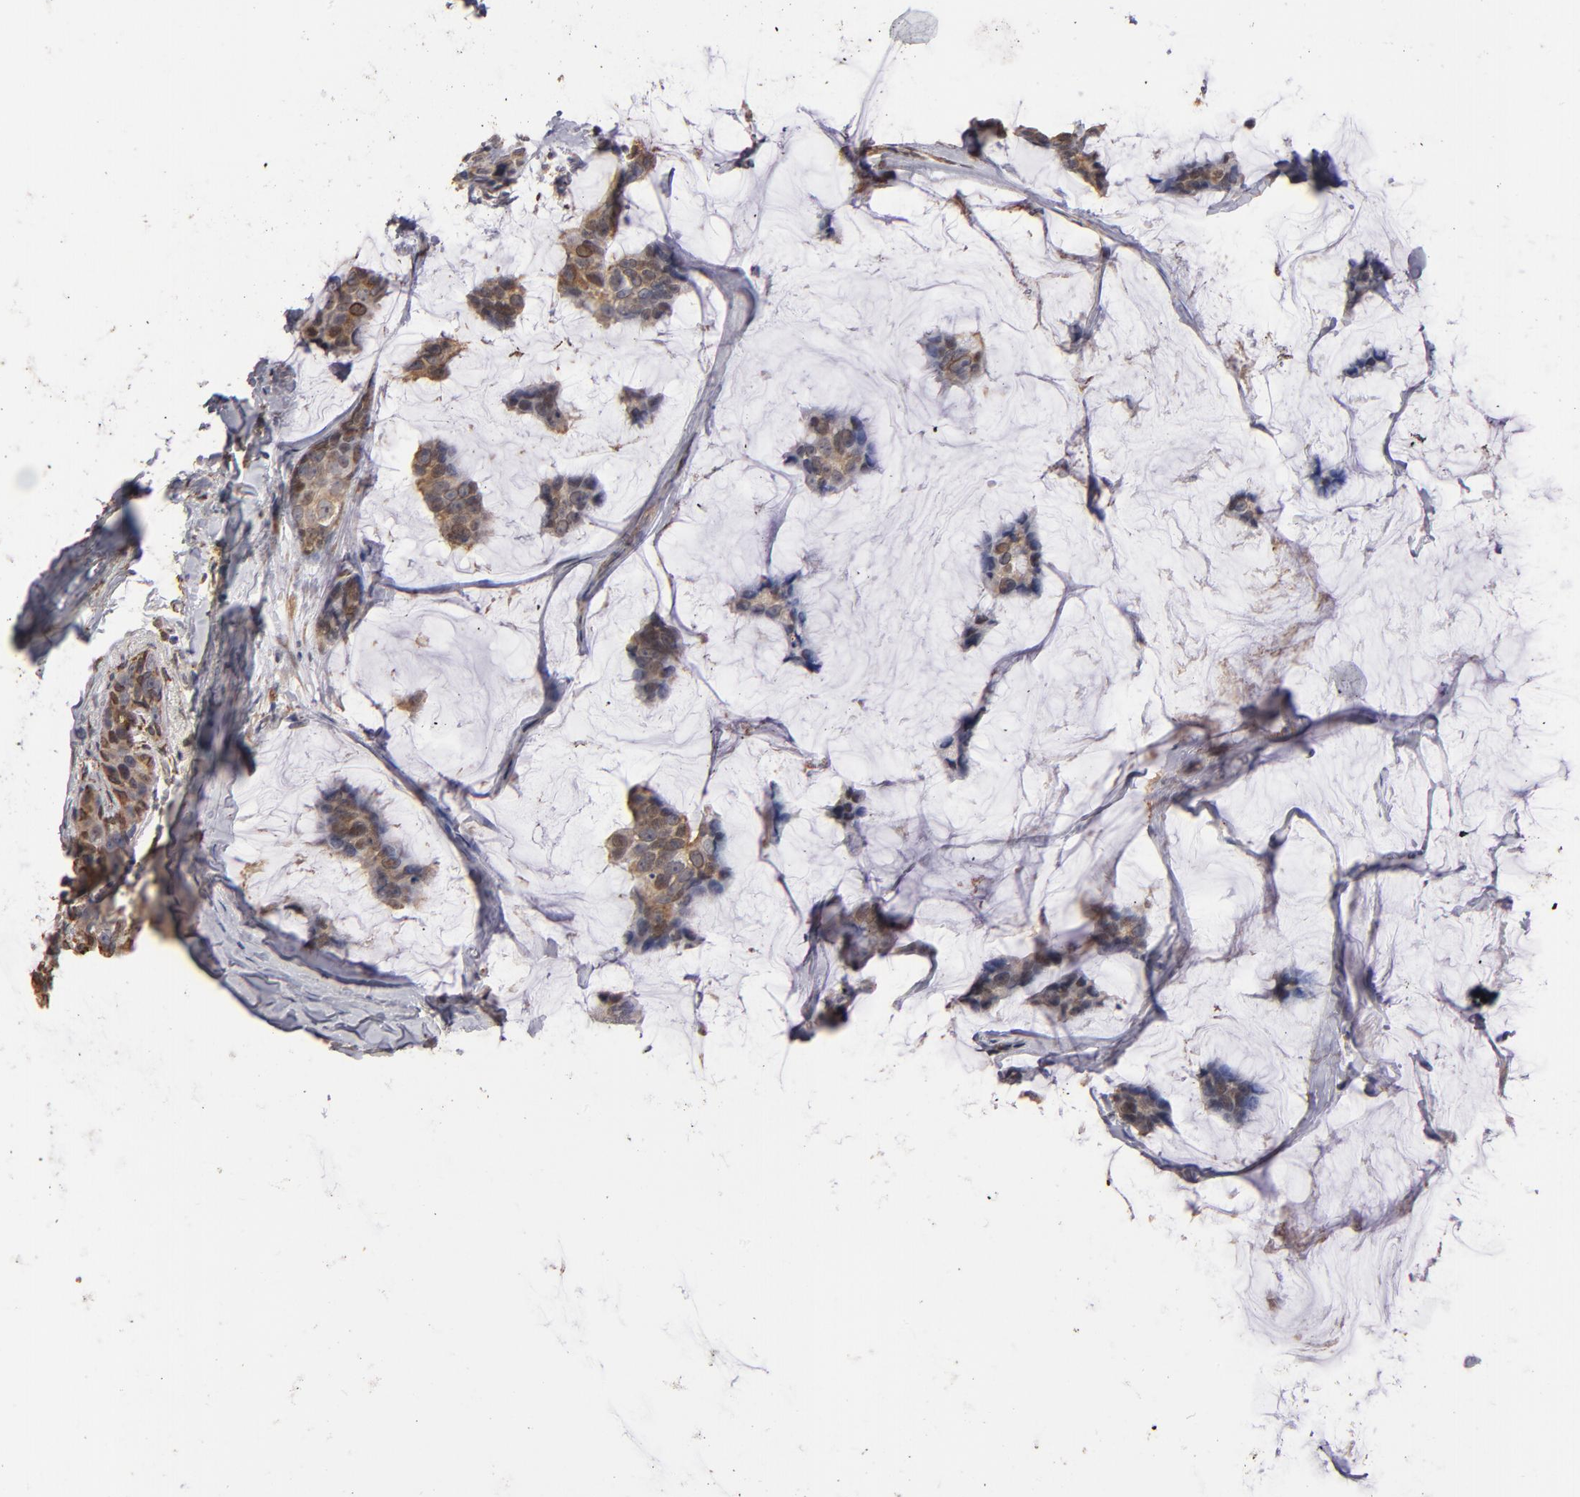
{"staining": {"intensity": "moderate", "quantity": ">75%", "location": "cytoplasmic/membranous"}, "tissue": "breast cancer", "cell_type": "Tumor cells", "image_type": "cancer", "snomed": [{"axis": "morphology", "description": "Normal tissue, NOS"}, {"axis": "morphology", "description": "Duct carcinoma"}, {"axis": "topography", "description": "Breast"}], "caption": "Moderate cytoplasmic/membranous staining for a protein is present in about >75% of tumor cells of breast cancer (infiltrating ductal carcinoma) using immunohistochemistry (IHC).", "gene": "PGRMC1", "patient": {"sex": "female", "age": 50}}